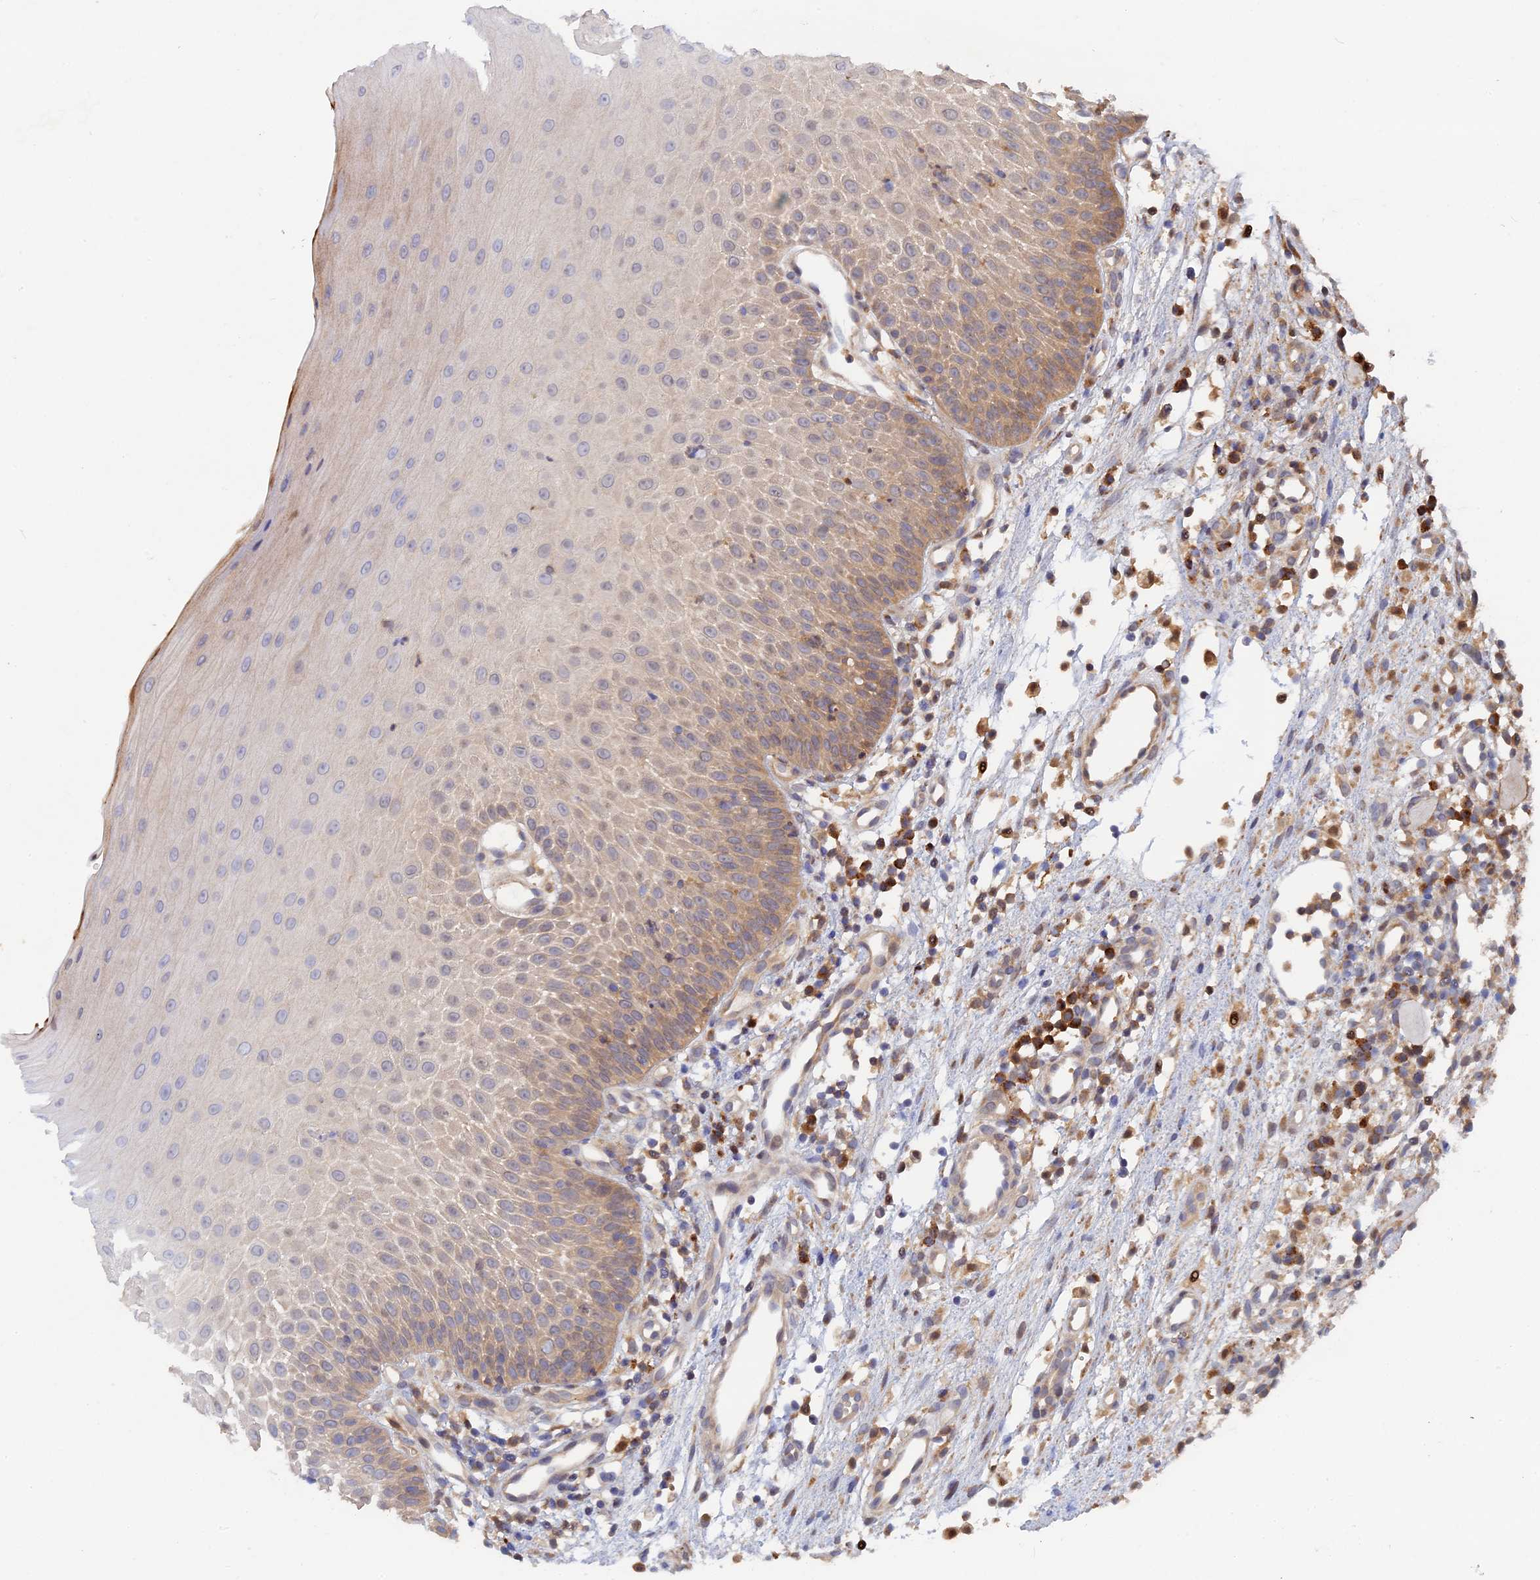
{"staining": {"intensity": "moderate", "quantity": ">75%", "location": "cytoplasmic/membranous,nuclear"}, "tissue": "oral mucosa", "cell_type": "Squamous epithelial cells", "image_type": "normal", "snomed": [{"axis": "morphology", "description": "Normal tissue, NOS"}, {"axis": "topography", "description": "Oral tissue"}], "caption": "Immunohistochemical staining of normal oral mucosa demonstrates >75% levels of moderate cytoplasmic/membranous,nuclear protein staining in about >75% of squamous epithelial cells. (Stains: DAB in brown, nuclei in blue, Microscopy: brightfield microscopy at high magnification).", "gene": "BLVRA", "patient": {"sex": "female", "age": 13}}